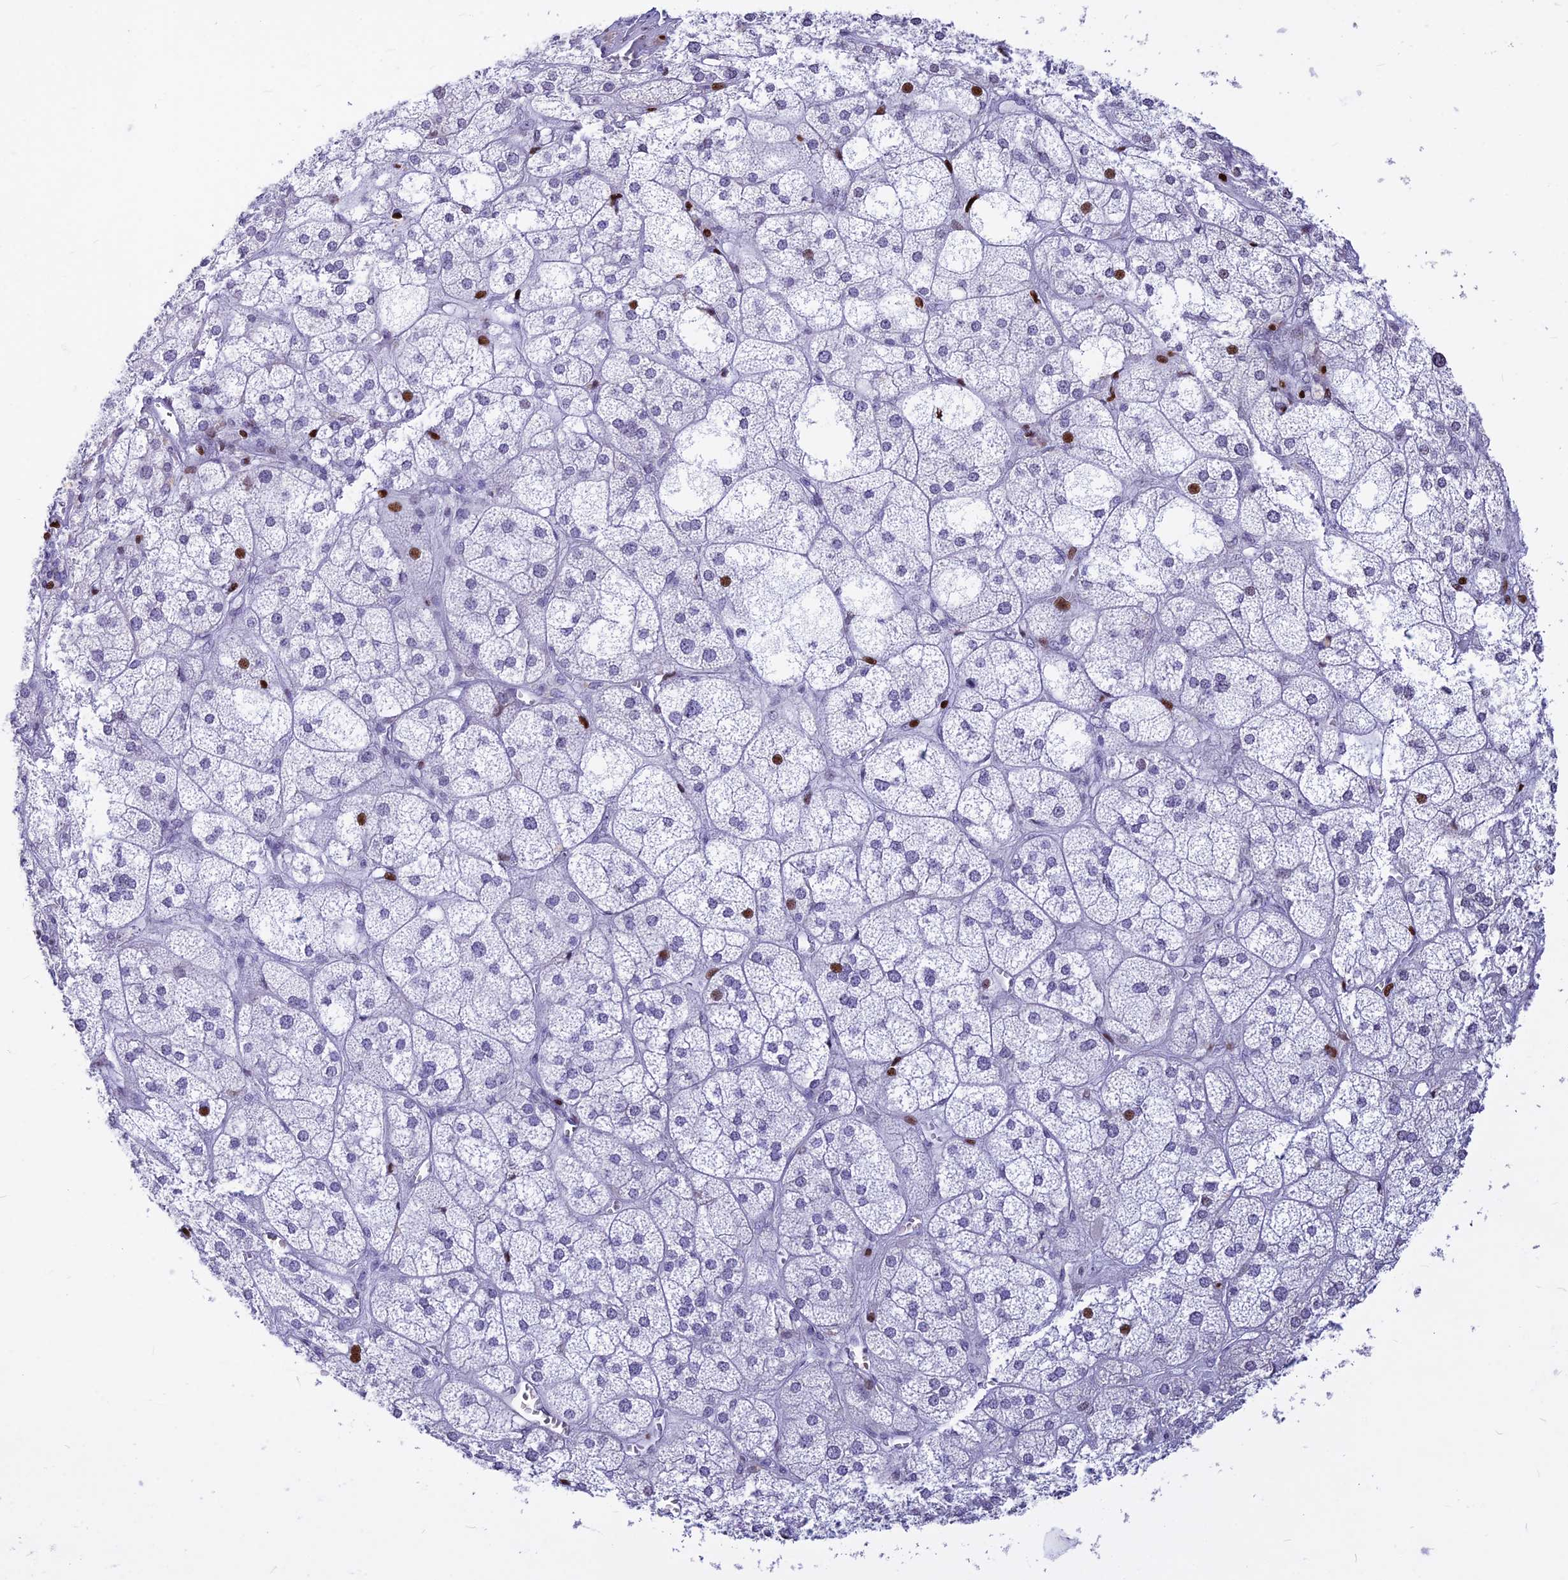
{"staining": {"intensity": "moderate", "quantity": "<25%", "location": "nuclear"}, "tissue": "adrenal gland", "cell_type": "Glandular cells", "image_type": "normal", "snomed": [{"axis": "morphology", "description": "Normal tissue, NOS"}, {"axis": "topography", "description": "Adrenal gland"}], "caption": "Adrenal gland stained for a protein (brown) reveals moderate nuclear positive expression in about <25% of glandular cells.", "gene": "PRPS1", "patient": {"sex": "female", "age": 61}}